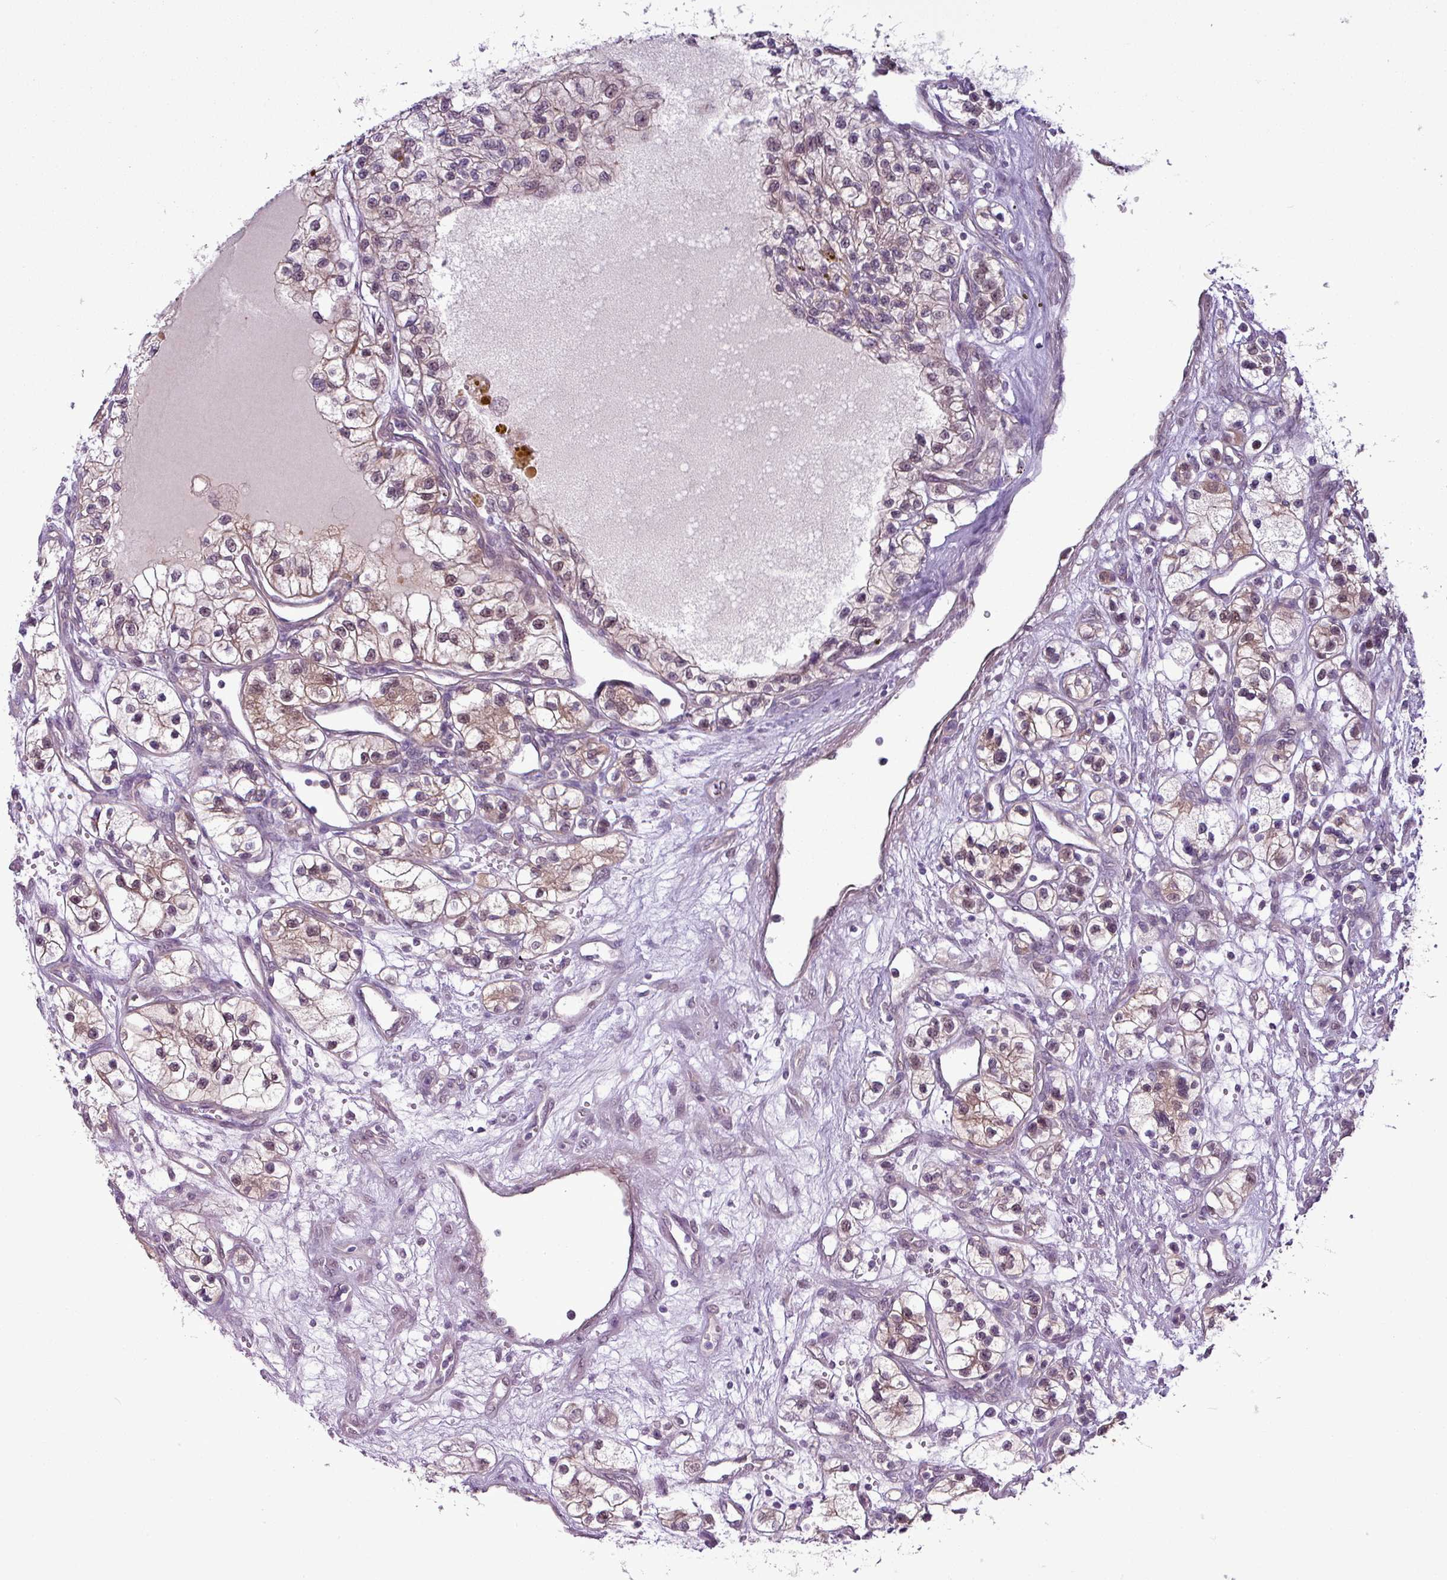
{"staining": {"intensity": "moderate", "quantity": "25%-75%", "location": "cytoplasmic/membranous,nuclear"}, "tissue": "renal cancer", "cell_type": "Tumor cells", "image_type": "cancer", "snomed": [{"axis": "morphology", "description": "Adenocarcinoma, NOS"}, {"axis": "topography", "description": "Kidney"}], "caption": "Brown immunohistochemical staining in renal cancer shows moderate cytoplasmic/membranous and nuclear staining in about 25%-75% of tumor cells. The protein of interest is stained brown, and the nuclei are stained in blue (DAB (3,3'-diaminobenzidine) IHC with brightfield microscopy, high magnification).", "gene": "ZNF217", "patient": {"sex": "female", "age": 57}}